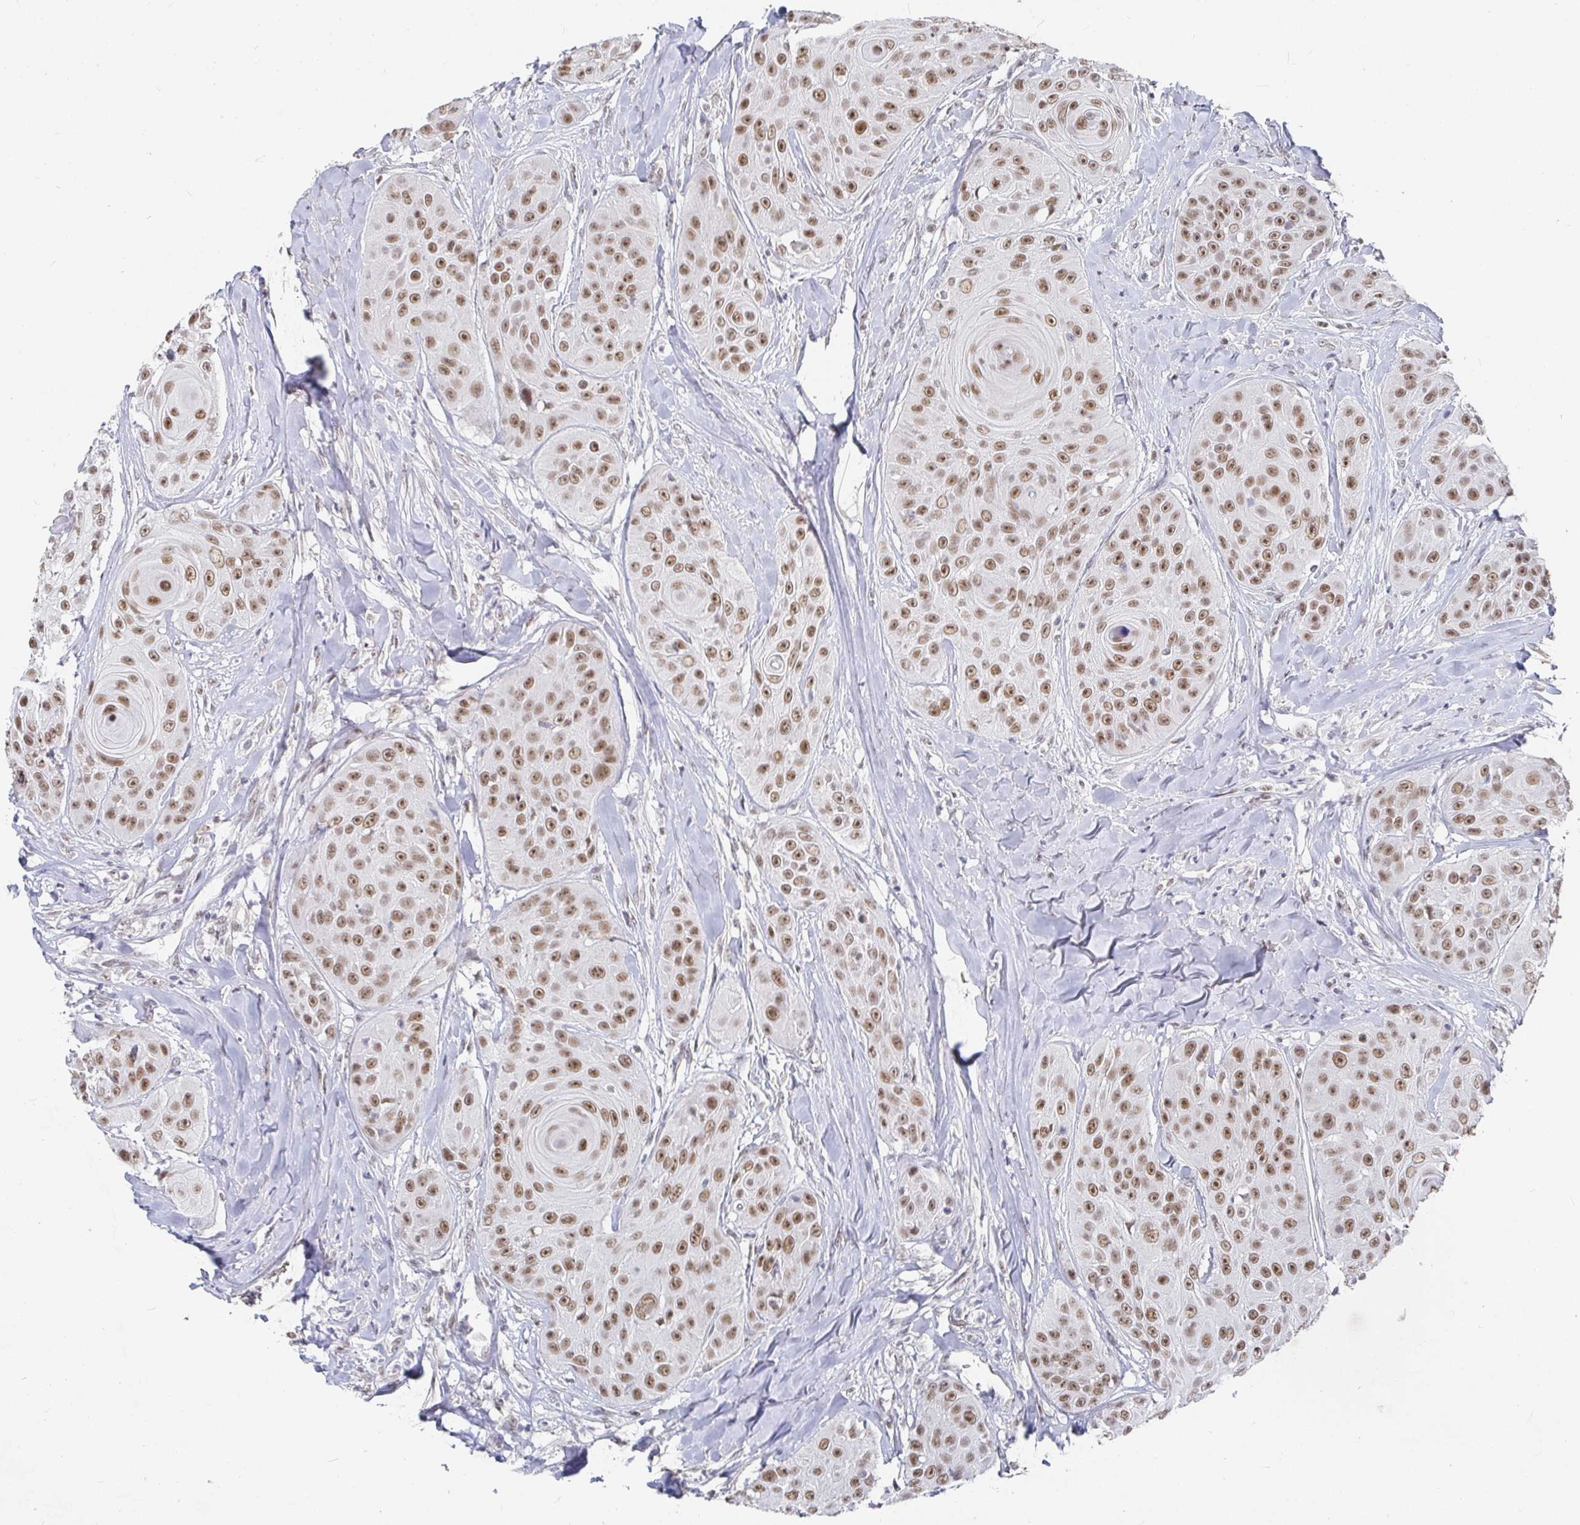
{"staining": {"intensity": "moderate", "quantity": ">75%", "location": "nuclear"}, "tissue": "head and neck cancer", "cell_type": "Tumor cells", "image_type": "cancer", "snomed": [{"axis": "morphology", "description": "Squamous cell carcinoma, NOS"}, {"axis": "topography", "description": "Head-Neck"}], "caption": "This is an image of immunohistochemistry staining of head and neck cancer, which shows moderate positivity in the nuclear of tumor cells.", "gene": "RCOR1", "patient": {"sex": "male", "age": 83}}